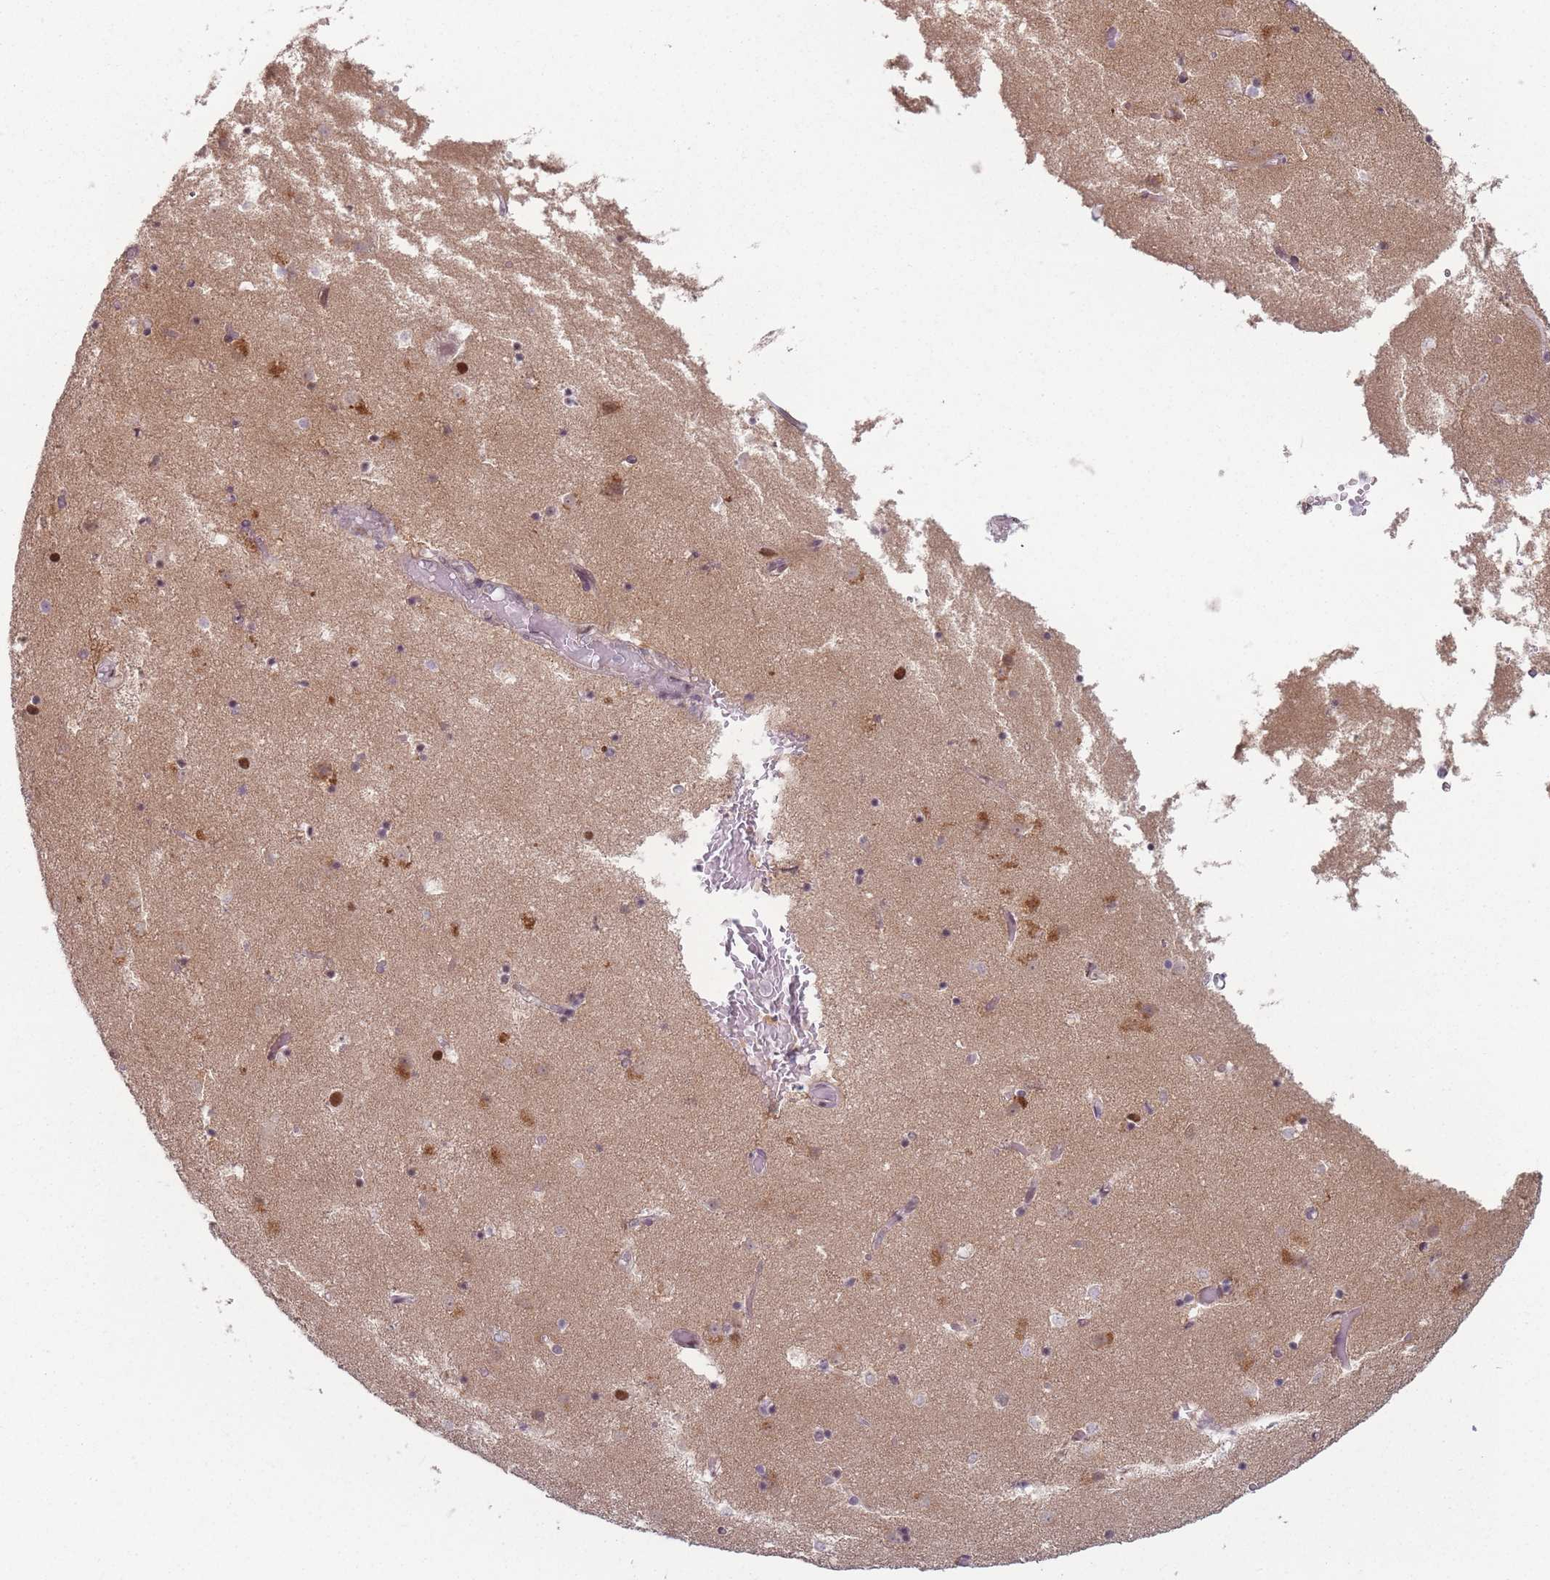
{"staining": {"intensity": "weak", "quantity": "<25%", "location": "cytoplasmic/membranous,nuclear"}, "tissue": "caudate", "cell_type": "Glial cells", "image_type": "normal", "snomed": [{"axis": "morphology", "description": "Normal tissue, NOS"}, {"axis": "topography", "description": "Lateral ventricle wall"}], "caption": "Immunohistochemical staining of benign human caudate displays no significant staining in glial cells.", "gene": "SH3BGRL2", "patient": {"sex": "female", "age": 52}}